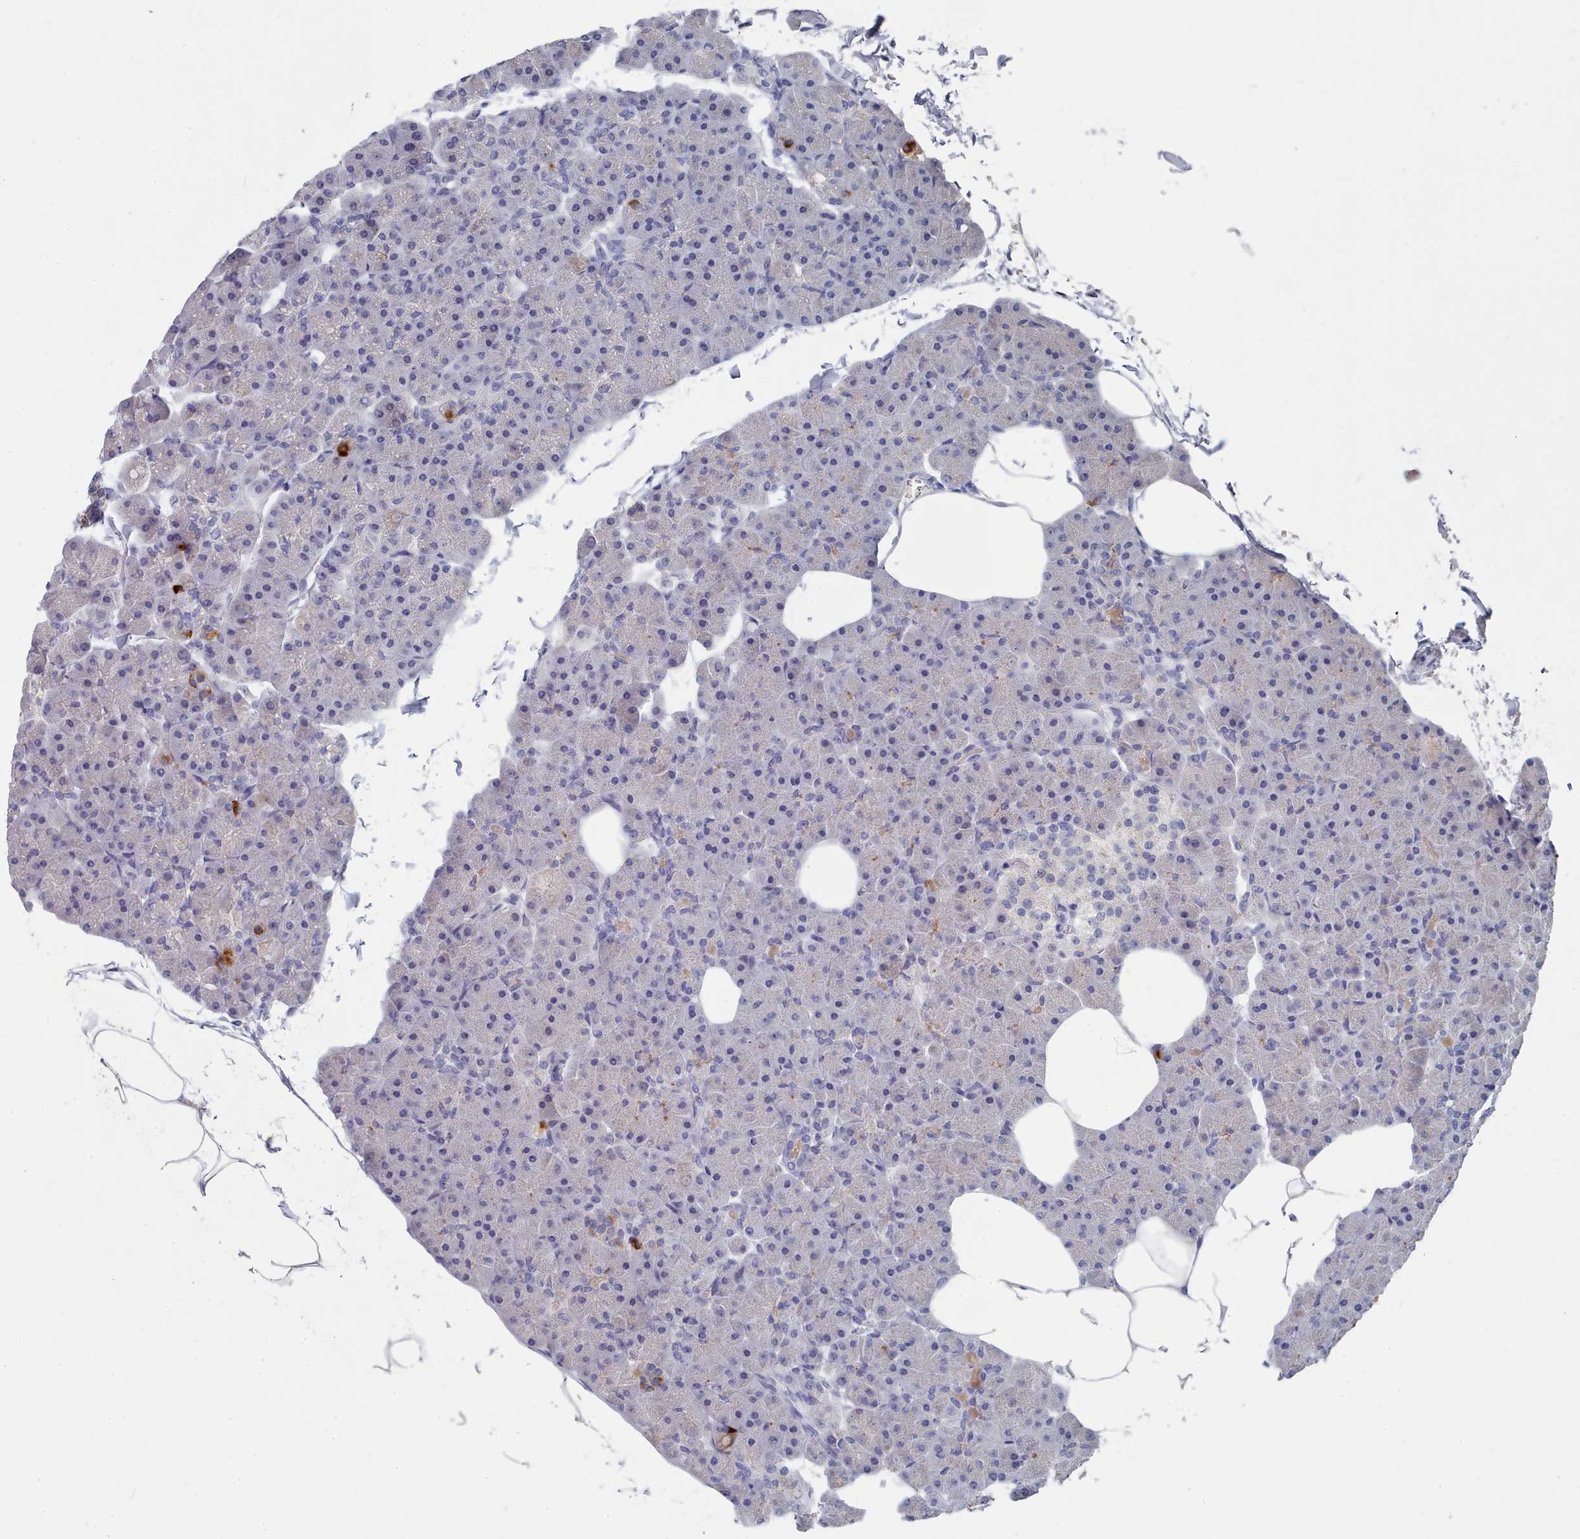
{"staining": {"intensity": "negative", "quantity": "none", "location": "none"}, "tissue": "pancreas", "cell_type": "Exocrine glandular cells", "image_type": "normal", "snomed": [{"axis": "morphology", "description": "Normal tissue, NOS"}, {"axis": "topography", "description": "Pancreas"}], "caption": "A high-resolution photomicrograph shows IHC staining of unremarkable pancreas, which reveals no significant positivity in exocrine glandular cells.", "gene": "ACAD11", "patient": {"sex": "male", "age": 35}}